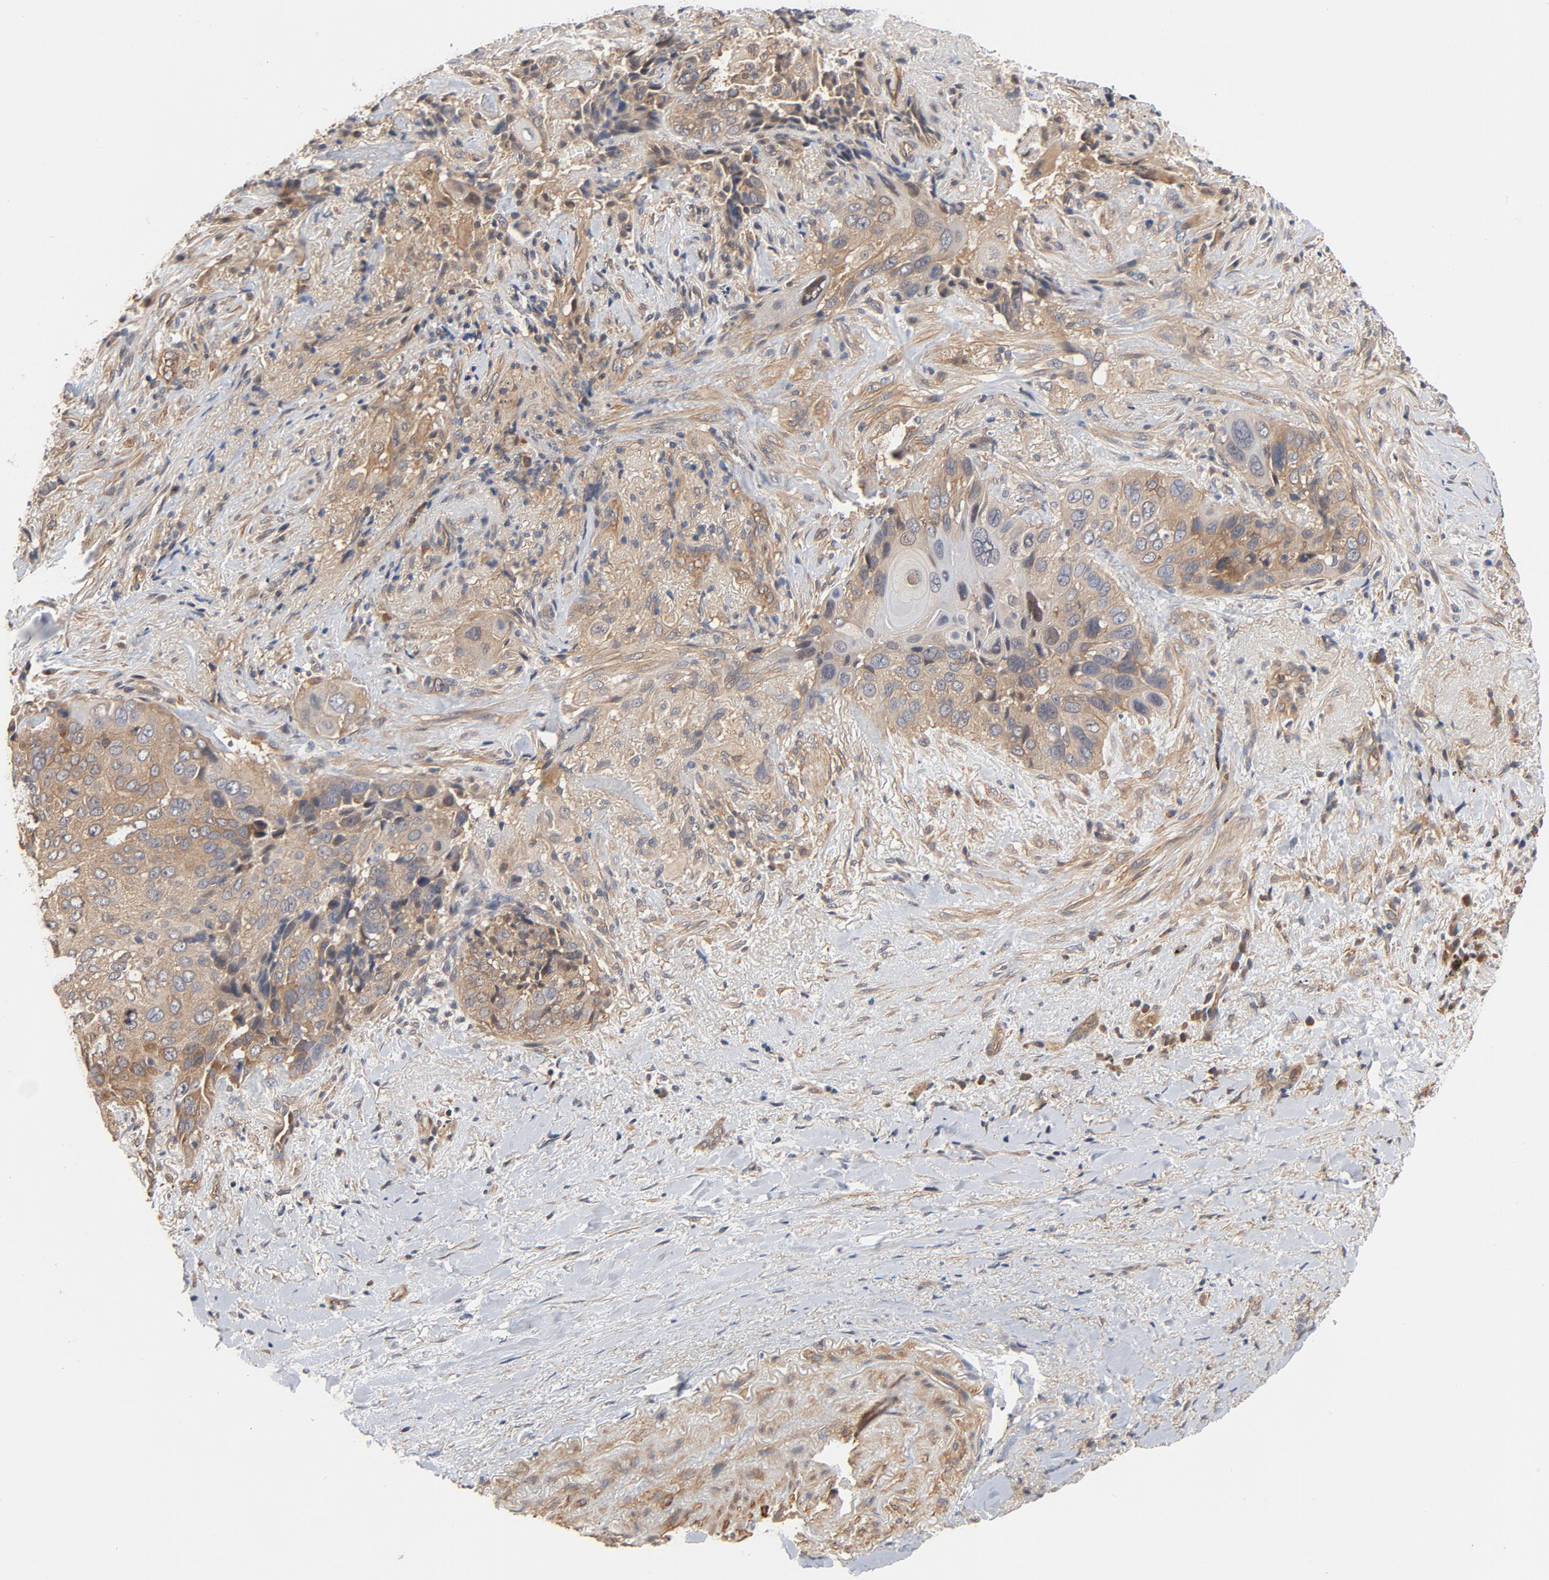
{"staining": {"intensity": "weak", "quantity": "<25%", "location": "cytoplasmic/membranous"}, "tissue": "lung cancer", "cell_type": "Tumor cells", "image_type": "cancer", "snomed": [{"axis": "morphology", "description": "Squamous cell carcinoma, NOS"}, {"axis": "topography", "description": "Lung"}], "caption": "Immunohistochemical staining of lung cancer shows no significant positivity in tumor cells. (Brightfield microscopy of DAB (3,3'-diaminobenzidine) immunohistochemistry at high magnification).", "gene": "PITPNM2", "patient": {"sex": "male", "age": 54}}